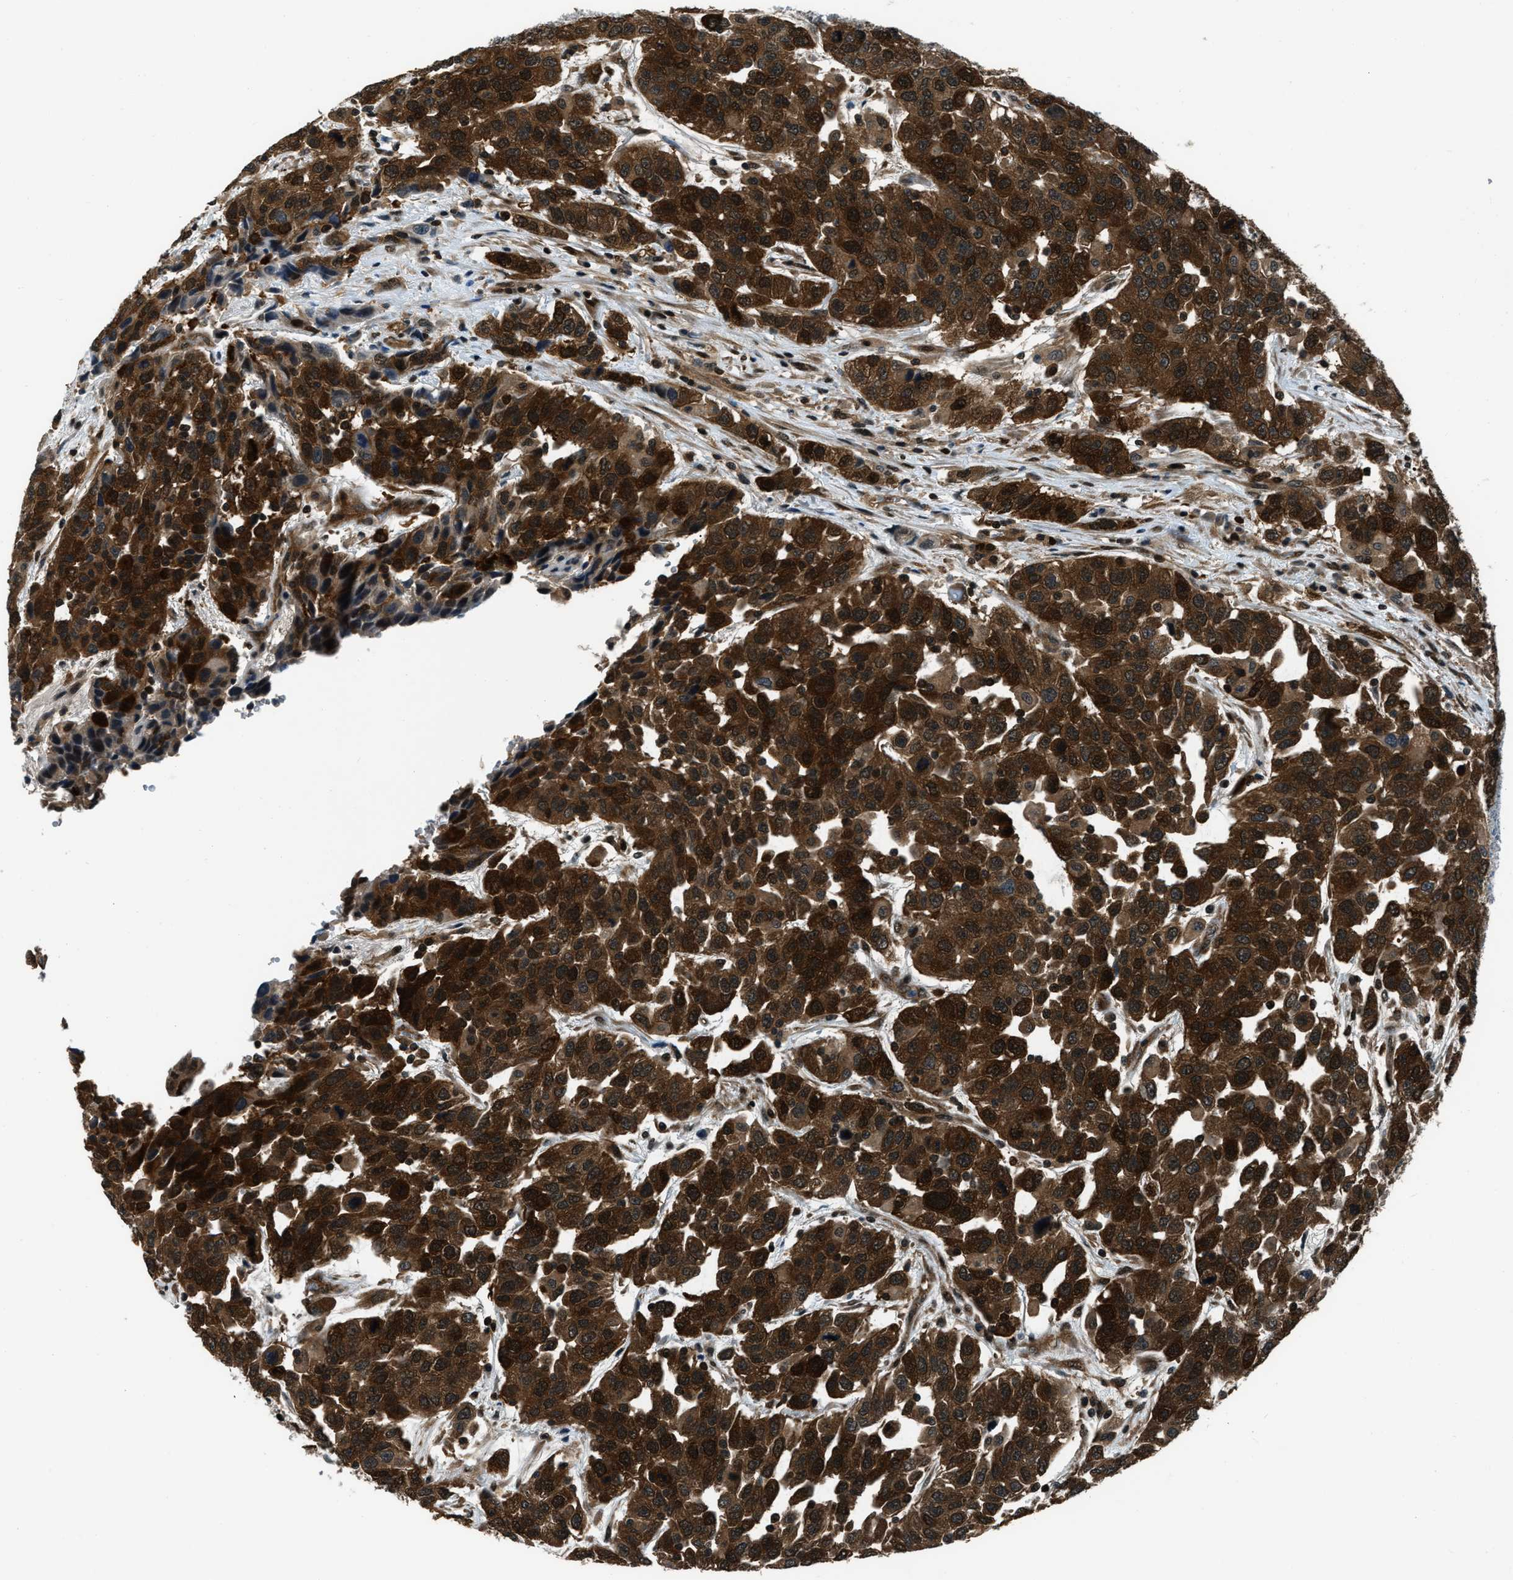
{"staining": {"intensity": "strong", "quantity": ">75%", "location": "cytoplasmic/membranous,nuclear"}, "tissue": "urothelial cancer", "cell_type": "Tumor cells", "image_type": "cancer", "snomed": [{"axis": "morphology", "description": "Urothelial carcinoma, High grade"}, {"axis": "topography", "description": "Urinary bladder"}], "caption": "An IHC micrograph of tumor tissue is shown. Protein staining in brown highlights strong cytoplasmic/membranous and nuclear positivity in urothelial cancer within tumor cells.", "gene": "NUDCD3", "patient": {"sex": "female", "age": 80}}